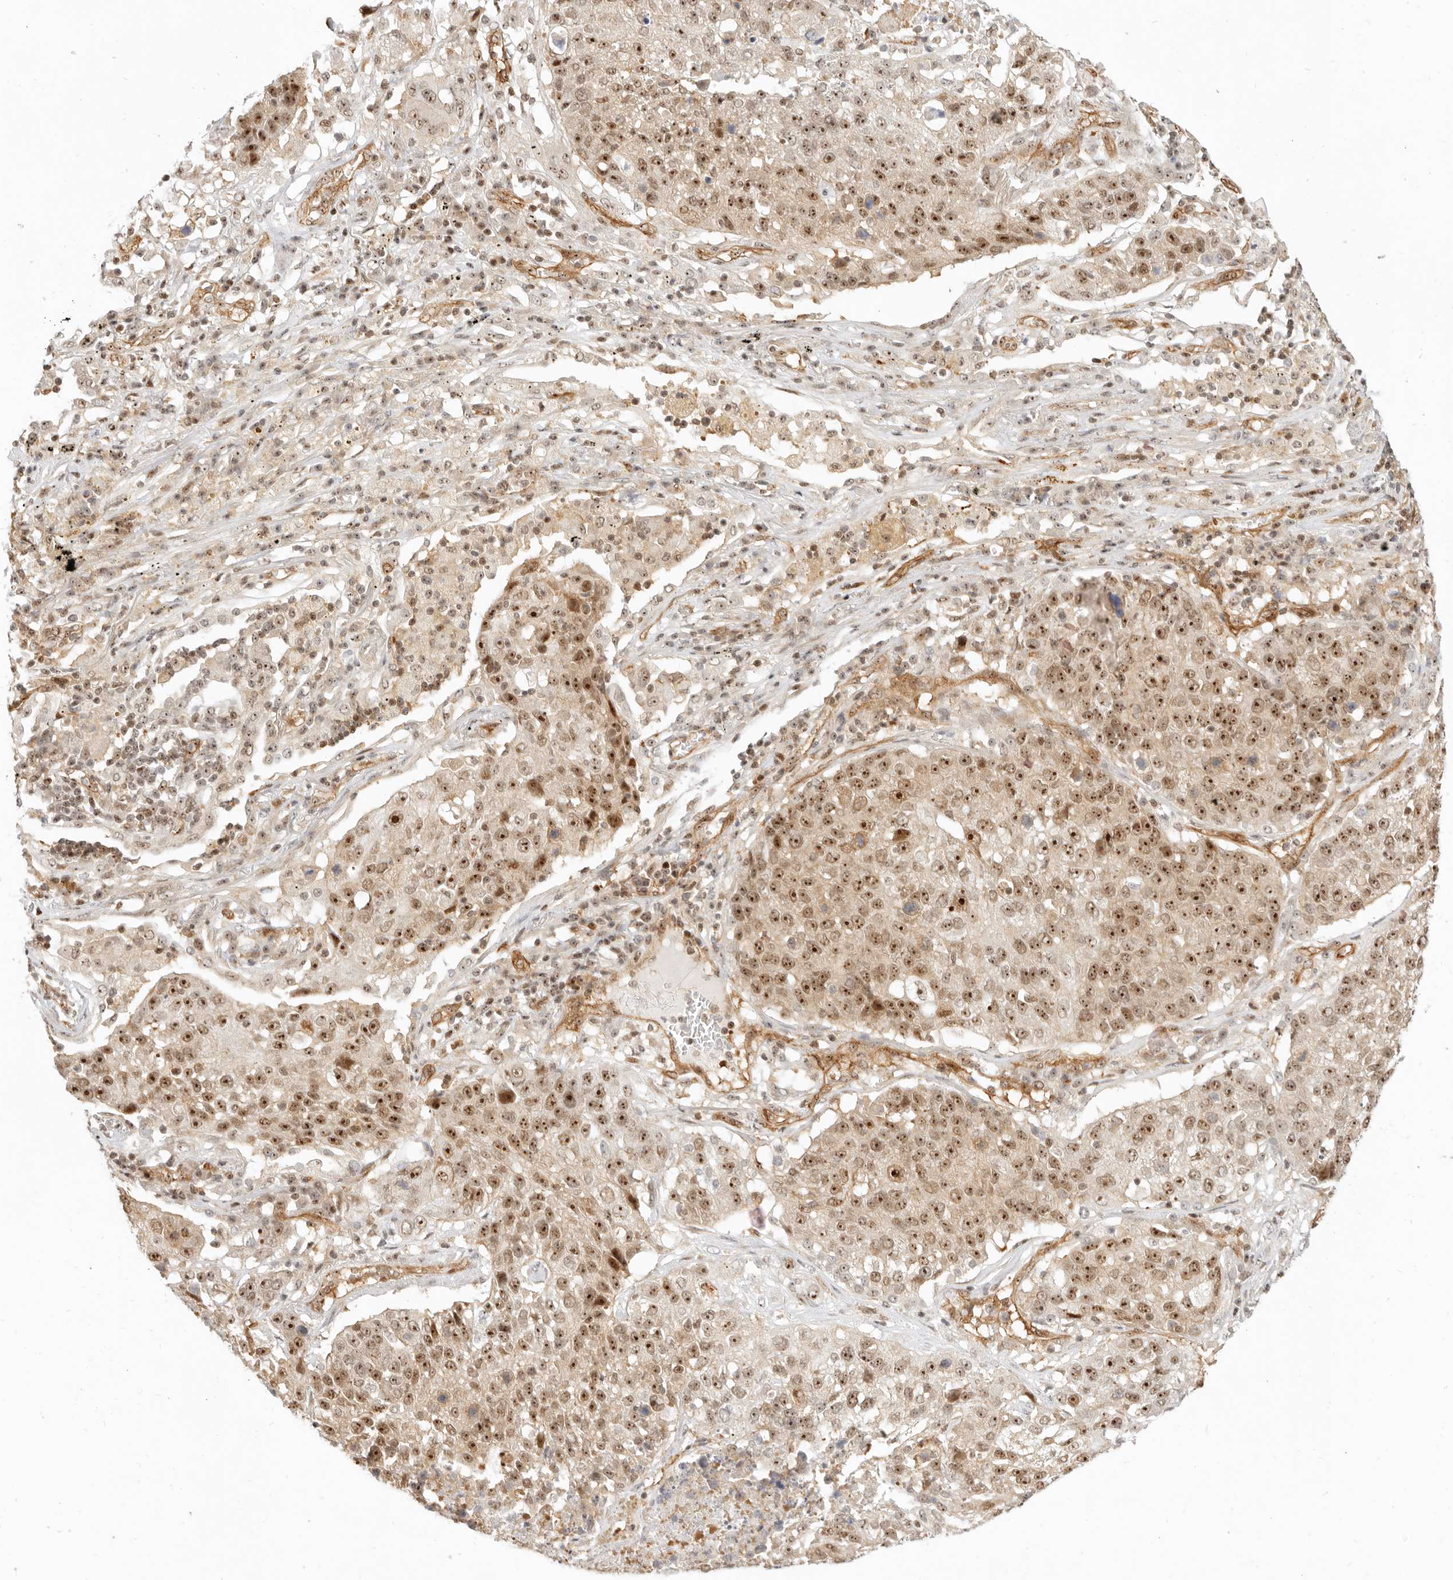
{"staining": {"intensity": "moderate", "quantity": ">75%", "location": "nuclear"}, "tissue": "lung cancer", "cell_type": "Tumor cells", "image_type": "cancer", "snomed": [{"axis": "morphology", "description": "Squamous cell carcinoma, NOS"}, {"axis": "topography", "description": "Lung"}], "caption": "Lung cancer was stained to show a protein in brown. There is medium levels of moderate nuclear positivity in about >75% of tumor cells. The protein of interest is stained brown, and the nuclei are stained in blue (DAB IHC with brightfield microscopy, high magnification).", "gene": "BAP1", "patient": {"sex": "male", "age": 61}}